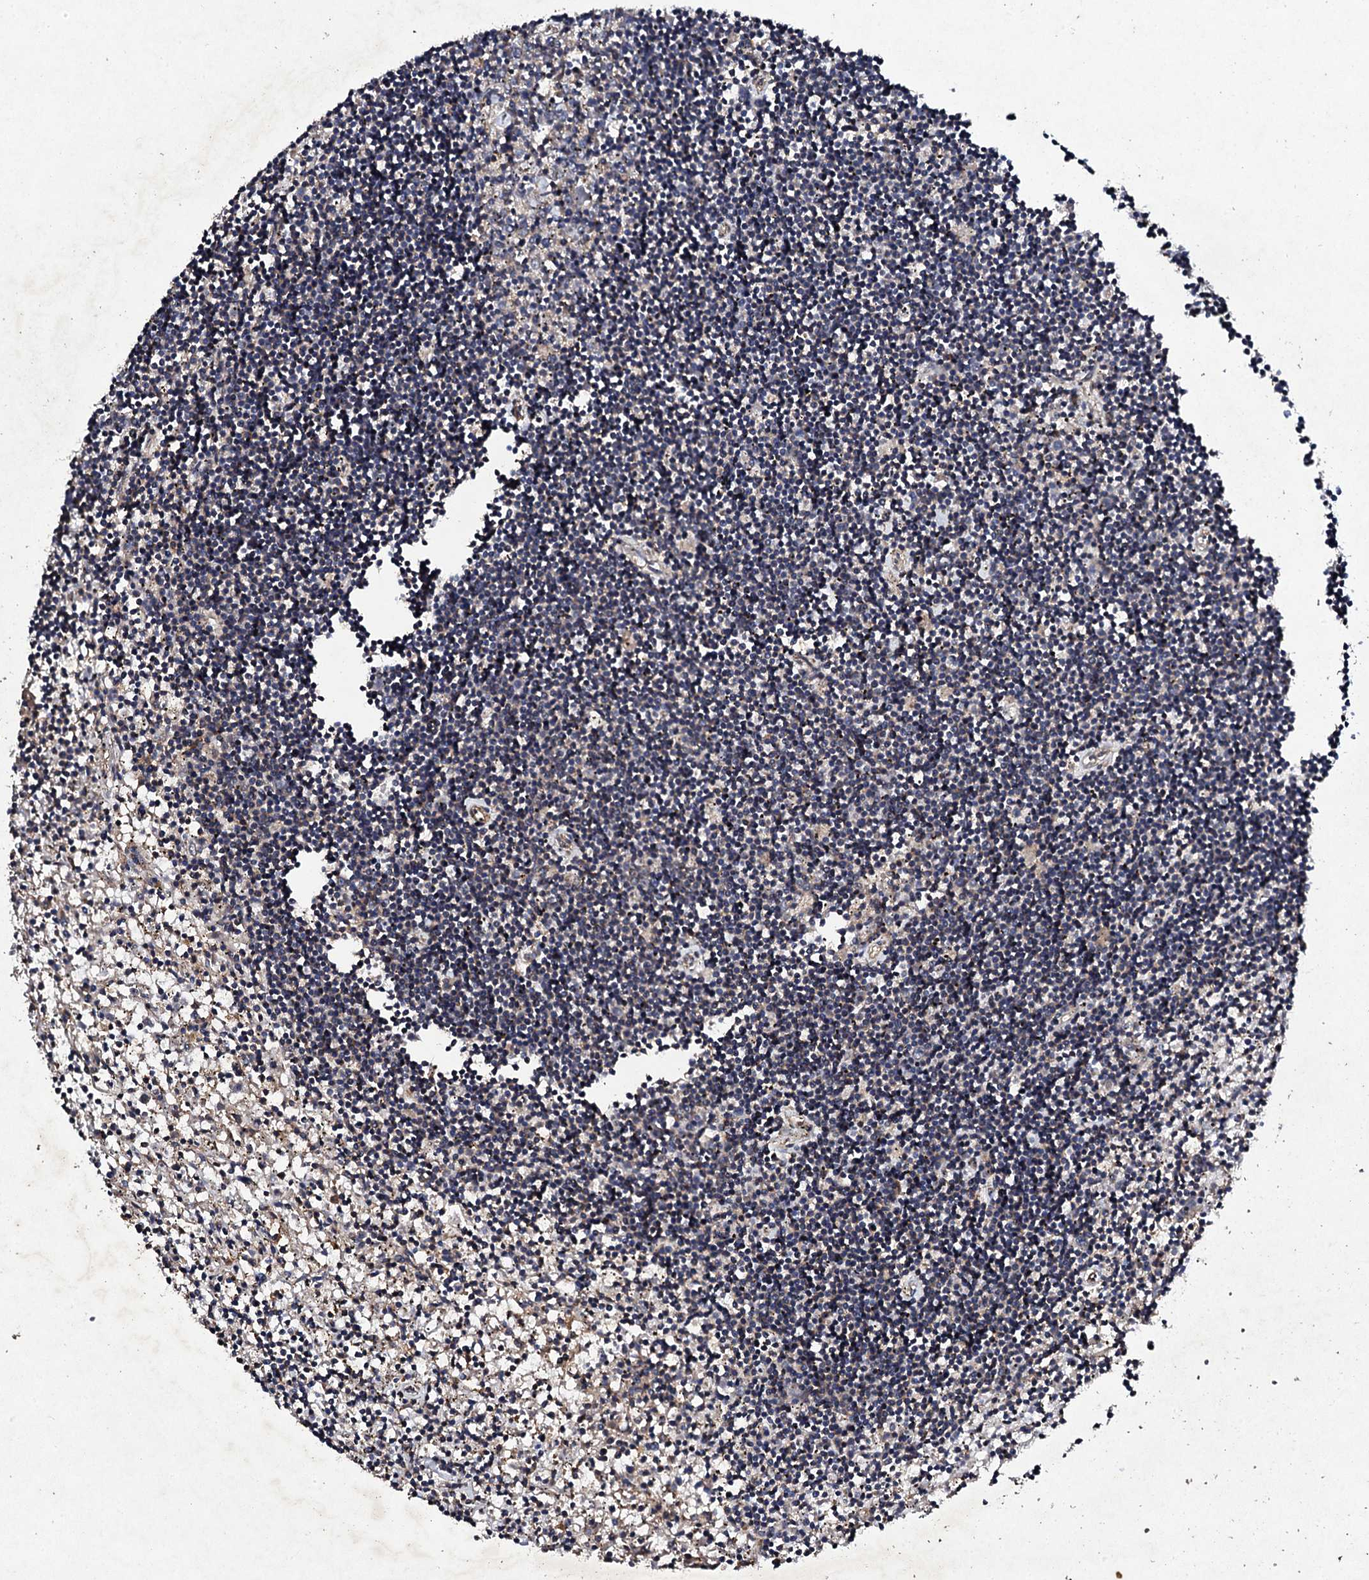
{"staining": {"intensity": "negative", "quantity": "none", "location": "none"}, "tissue": "lymphoma", "cell_type": "Tumor cells", "image_type": "cancer", "snomed": [{"axis": "morphology", "description": "Malignant lymphoma, non-Hodgkin's type, Low grade"}, {"axis": "topography", "description": "Spleen"}], "caption": "Tumor cells are negative for protein expression in human lymphoma.", "gene": "MOCOS", "patient": {"sex": "male", "age": 76}}